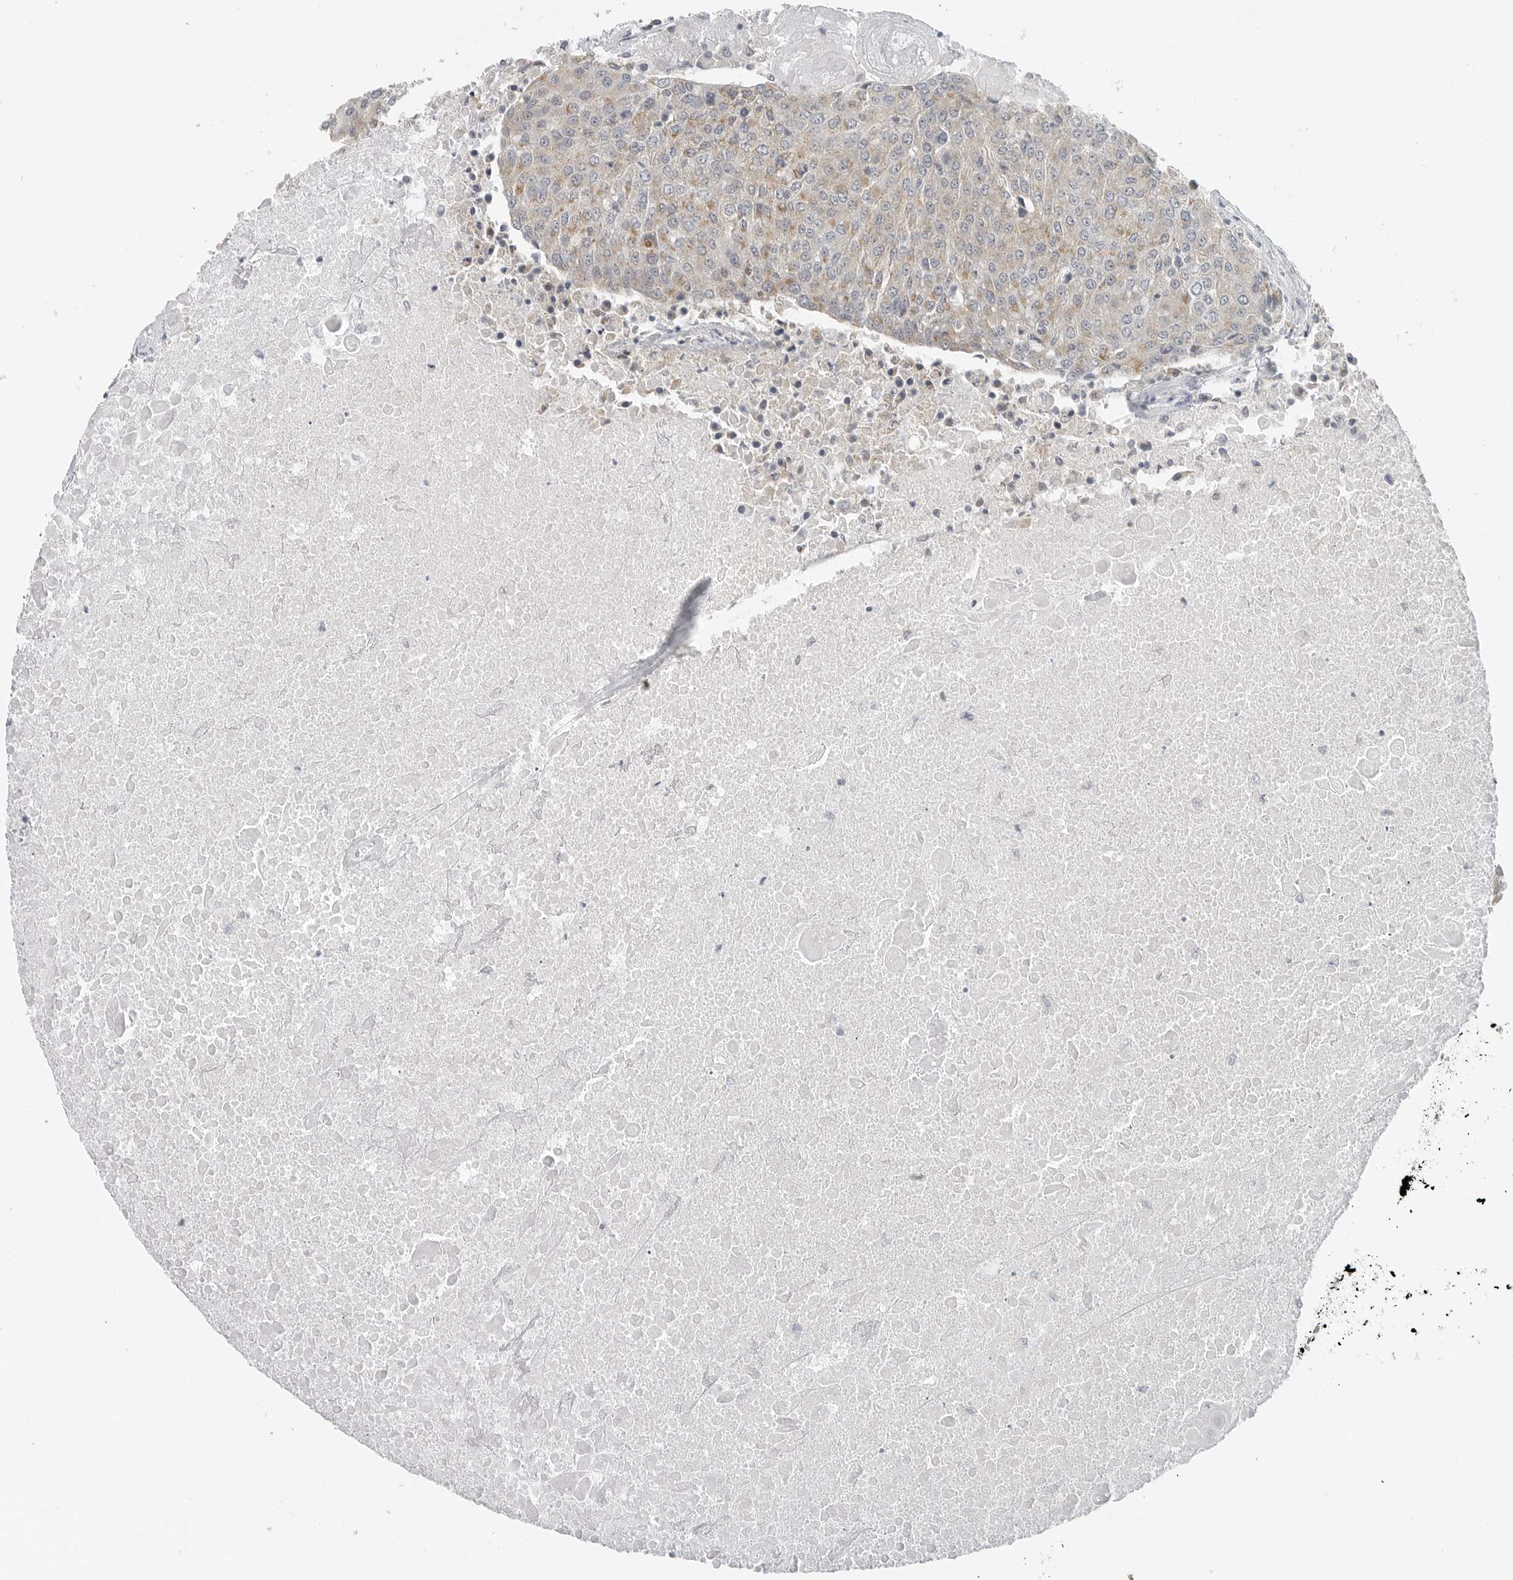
{"staining": {"intensity": "weak", "quantity": ">75%", "location": "nuclear"}, "tissue": "urothelial cancer", "cell_type": "Tumor cells", "image_type": "cancer", "snomed": [{"axis": "morphology", "description": "Urothelial carcinoma, High grade"}, {"axis": "topography", "description": "Urinary bladder"}], "caption": "Weak nuclear staining is seen in about >75% of tumor cells in high-grade urothelial carcinoma. The staining is performed using DAB (3,3'-diaminobenzidine) brown chromogen to label protein expression. The nuclei are counter-stained blue using hematoxylin.", "gene": "IL12RB2", "patient": {"sex": "female", "age": 85}}